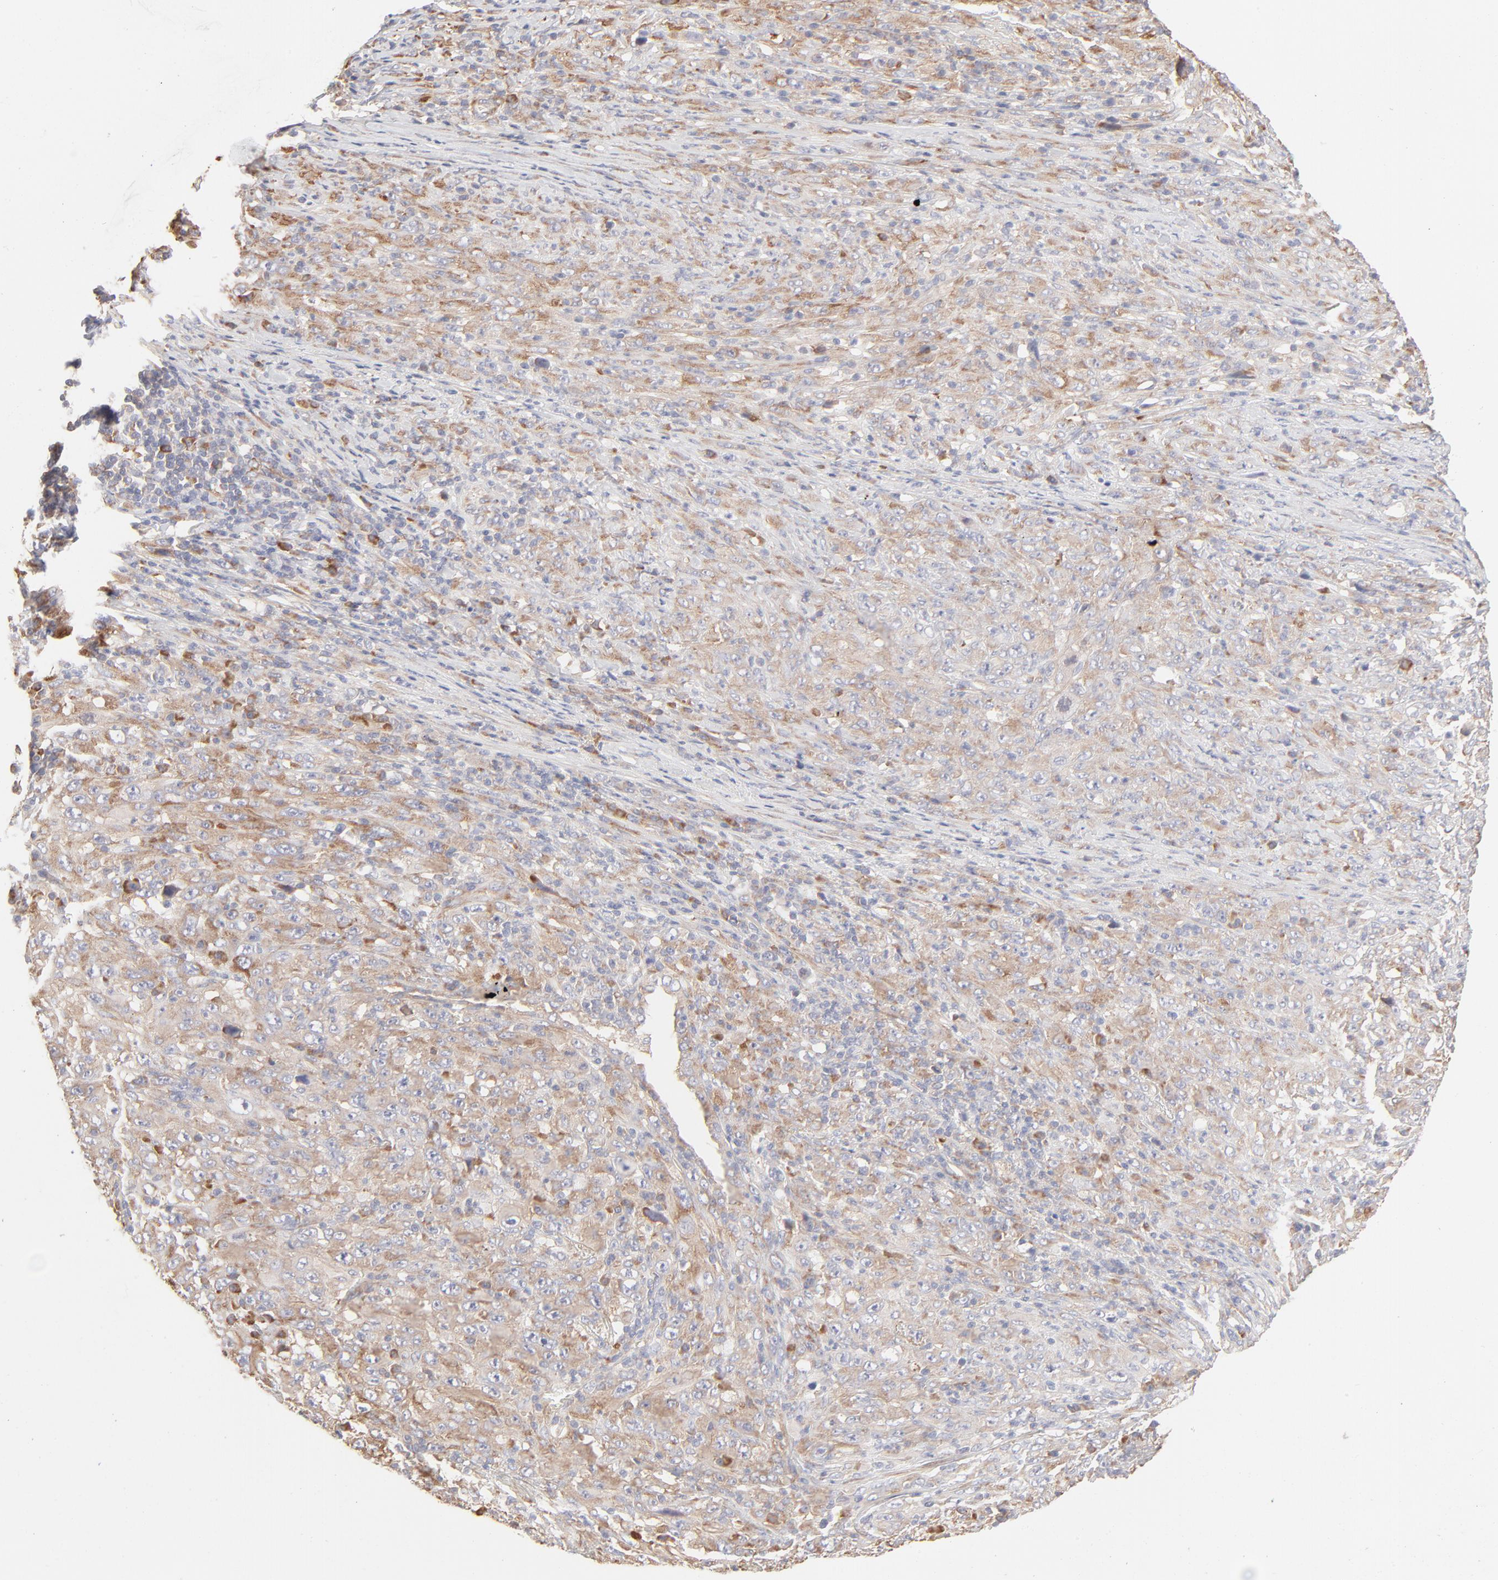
{"staining": {"intensity": "moderate", "quantity": ">75%", "location": "cytoplasmic/membranous"}, "tissue": "melanoma", "cell_type": "Tumor cells", "image_type": "cancer", "snomed": [{"axis": "morphology", "description": "Malignant melanoma, Metastatic site"}, {"axis": "topography", "description": "Skin"}], "caption": "The histopathology image exhibits staining of malignant melanoma (metastatic site), revealing moderate cytoplasmic/membranous protein staining (brown color) within tumor cells.", "gene": "RPS21", "patient": {"sex": "female", "age": 56}}